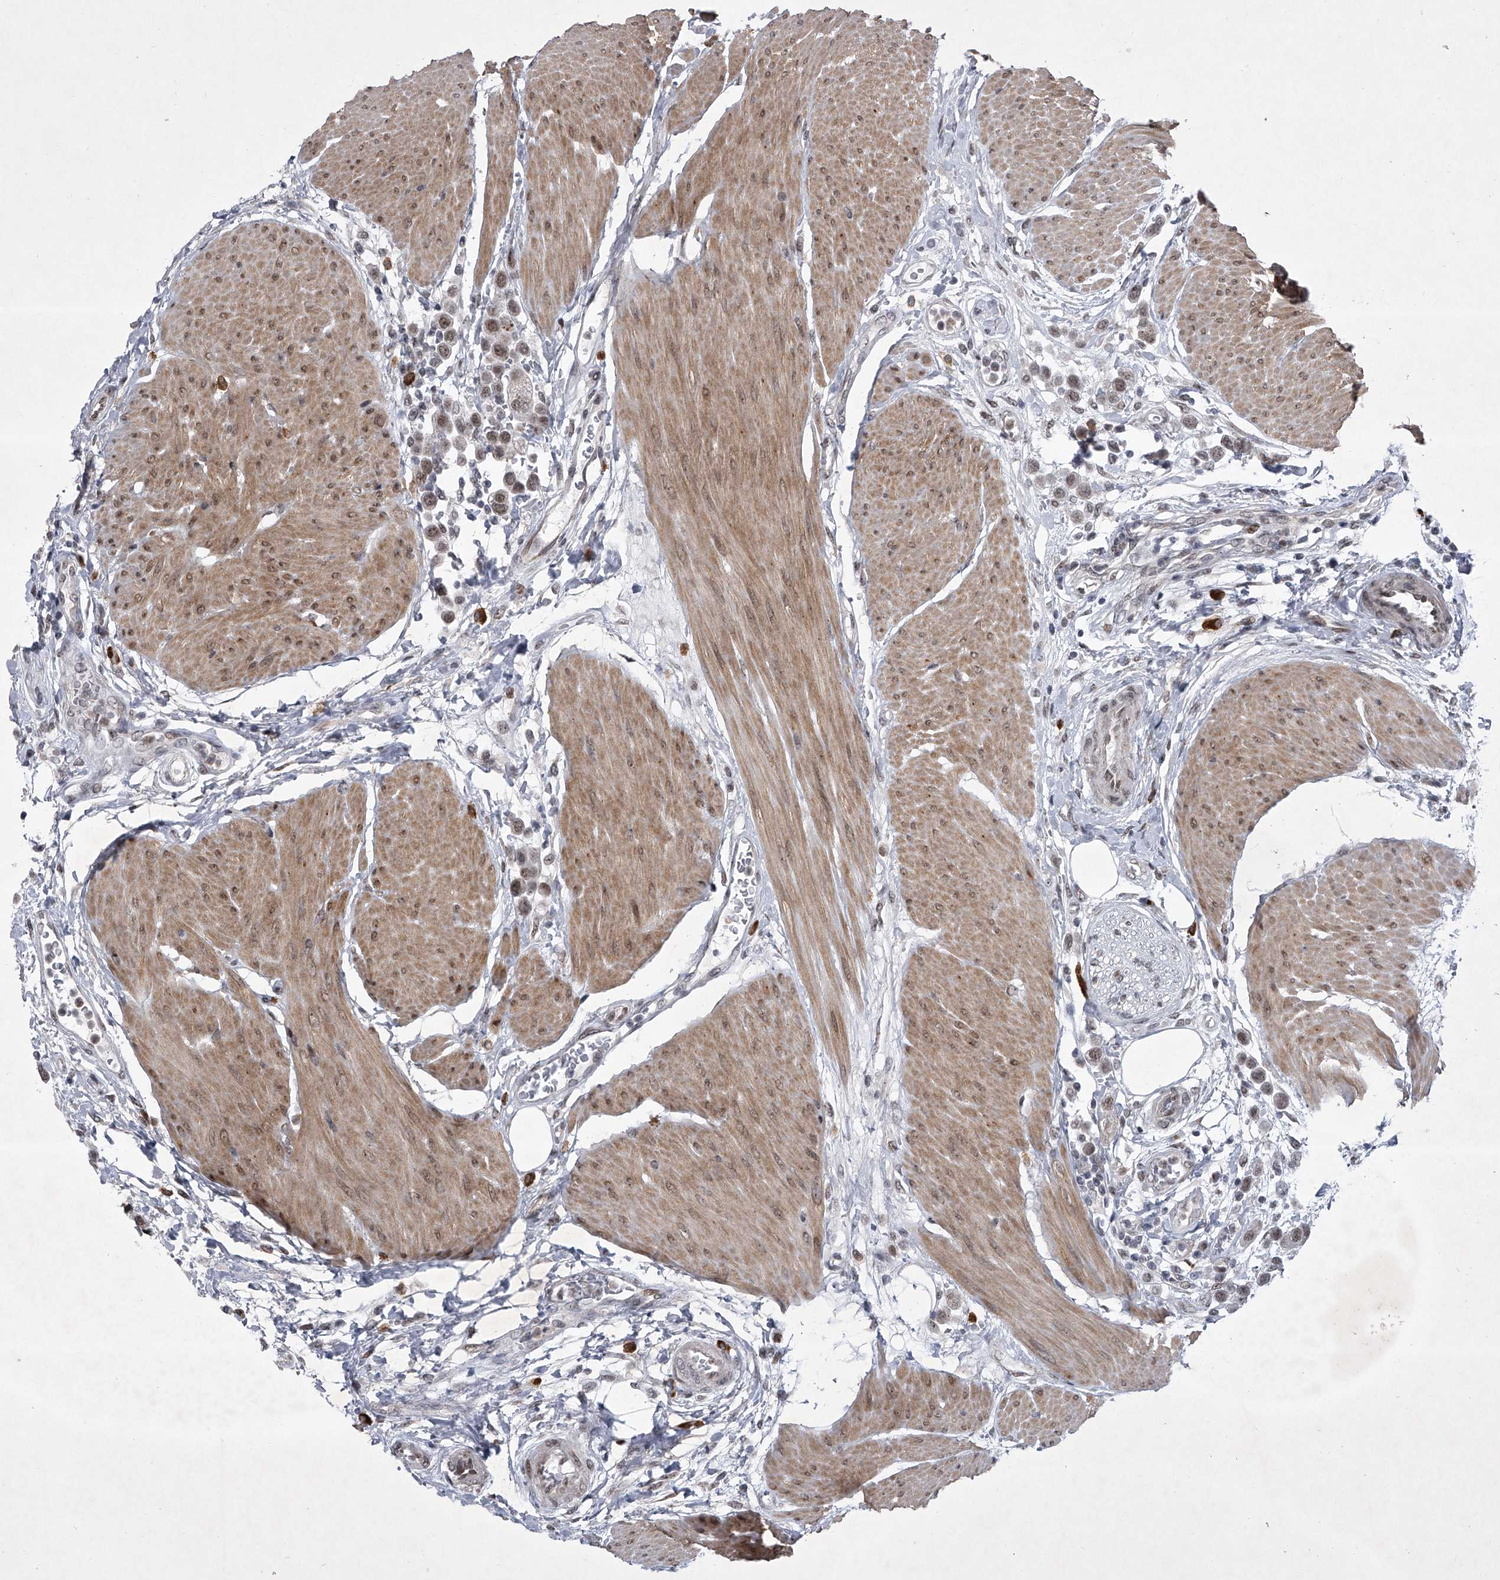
{"staining": {"intensity": "moderate", "quantity": ">75%", "location": "nuclear"}, "tissue": "urothelial cancer", "cell_type": "Tumor cells", "image_type": "cancer", "snomed": [{"axis": "morphology", "description": "Urothelial carcinoma, High grade"}, {"axis": "topography", "description": "Urinary bladder"}], "caption": "Immunohistochemistry (IHC) staining of urothelial cancer, which exhibits medium levels of moderate nuclear staining in about >75% of tumor cells indicating moderate nuclear protein positivity. The staining was performed using DAB (3,3'-diaminobenzidine) (brown) for protein detection and nuclei were counterstained in hematoxylin (blue).", "gene": "MLLT1", "patient": {"sex": "male", "age": 50}}